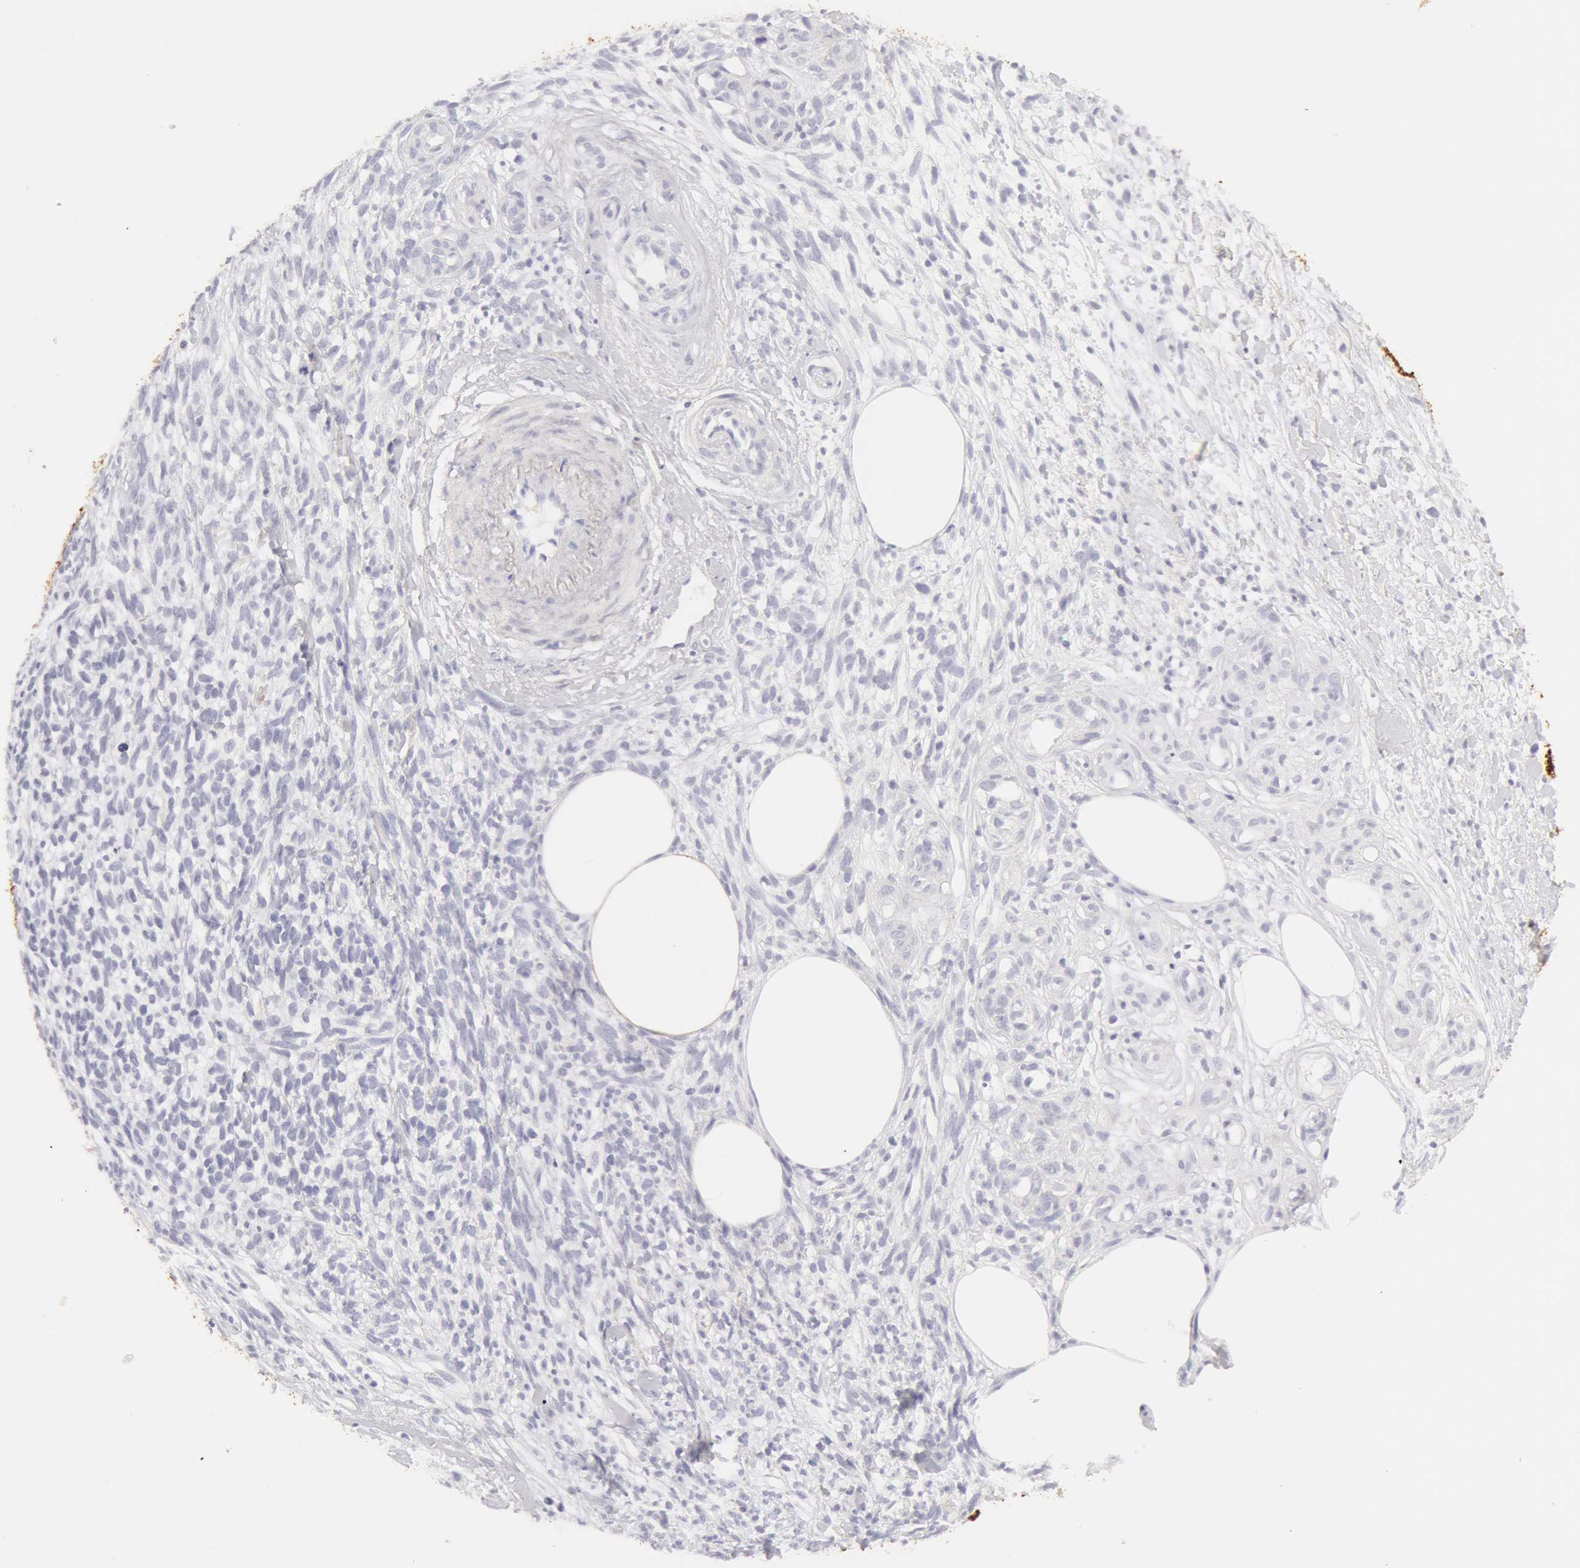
{"staining": {"intensity": "negative", "quantity": "none", "location": "none"}, "tissue": "melanoma", "cell_type": "Tumor cells", "image_type": "cancer", "snomed": [{"axis": "morphology", "description": "Malignant melanoma, NOS"}, {"axis": "topography", "description": "Skin"}], "caption": "Immunohistochemical staining of malignant melanoma exhibits no significant positivity in tumor cells.", "gene": "KRT8", "patient": {"sex": "female", "age": 85}}